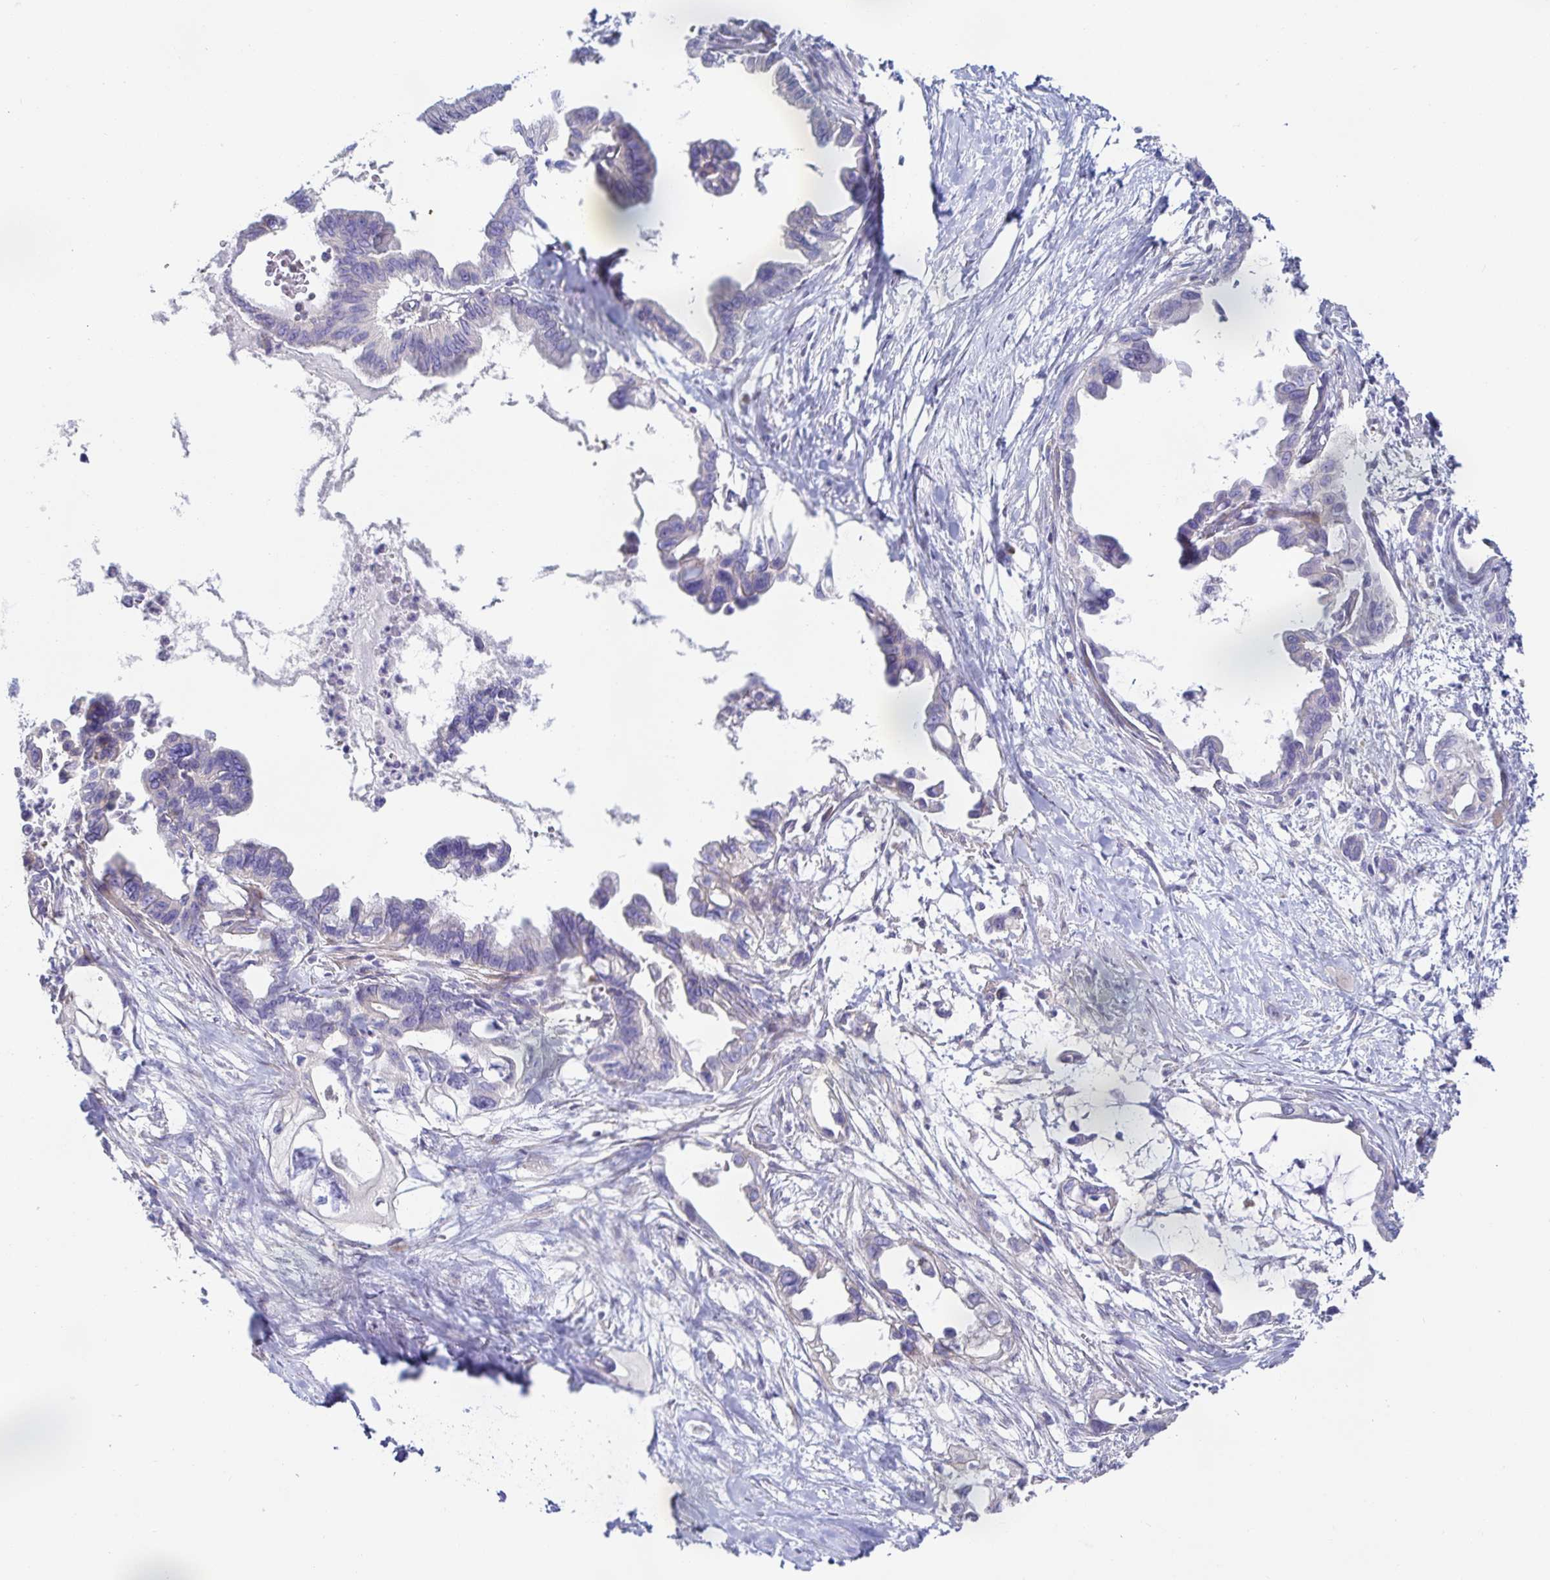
{"staining": {"intensity": "negative", "quantity": "none", "location": "none"}, "tissue": "pancreatic cancer", "cell_type": "Tumor cells", "image_type": "cancer", "snomed": [{"axis": "morphology", "description": "Adenocarcinoma, NOS"}, {"axis": "topography", "description": "Pancreas"}], "caption": "DAB (3,3'-diaminobenzidine) immunohistochemical staining of adenocarcinoma (pancreatic) reveals no significant staining in tumor cells.", "gene": "METTL22", "patient": {"sex": "male", "age": 61}}